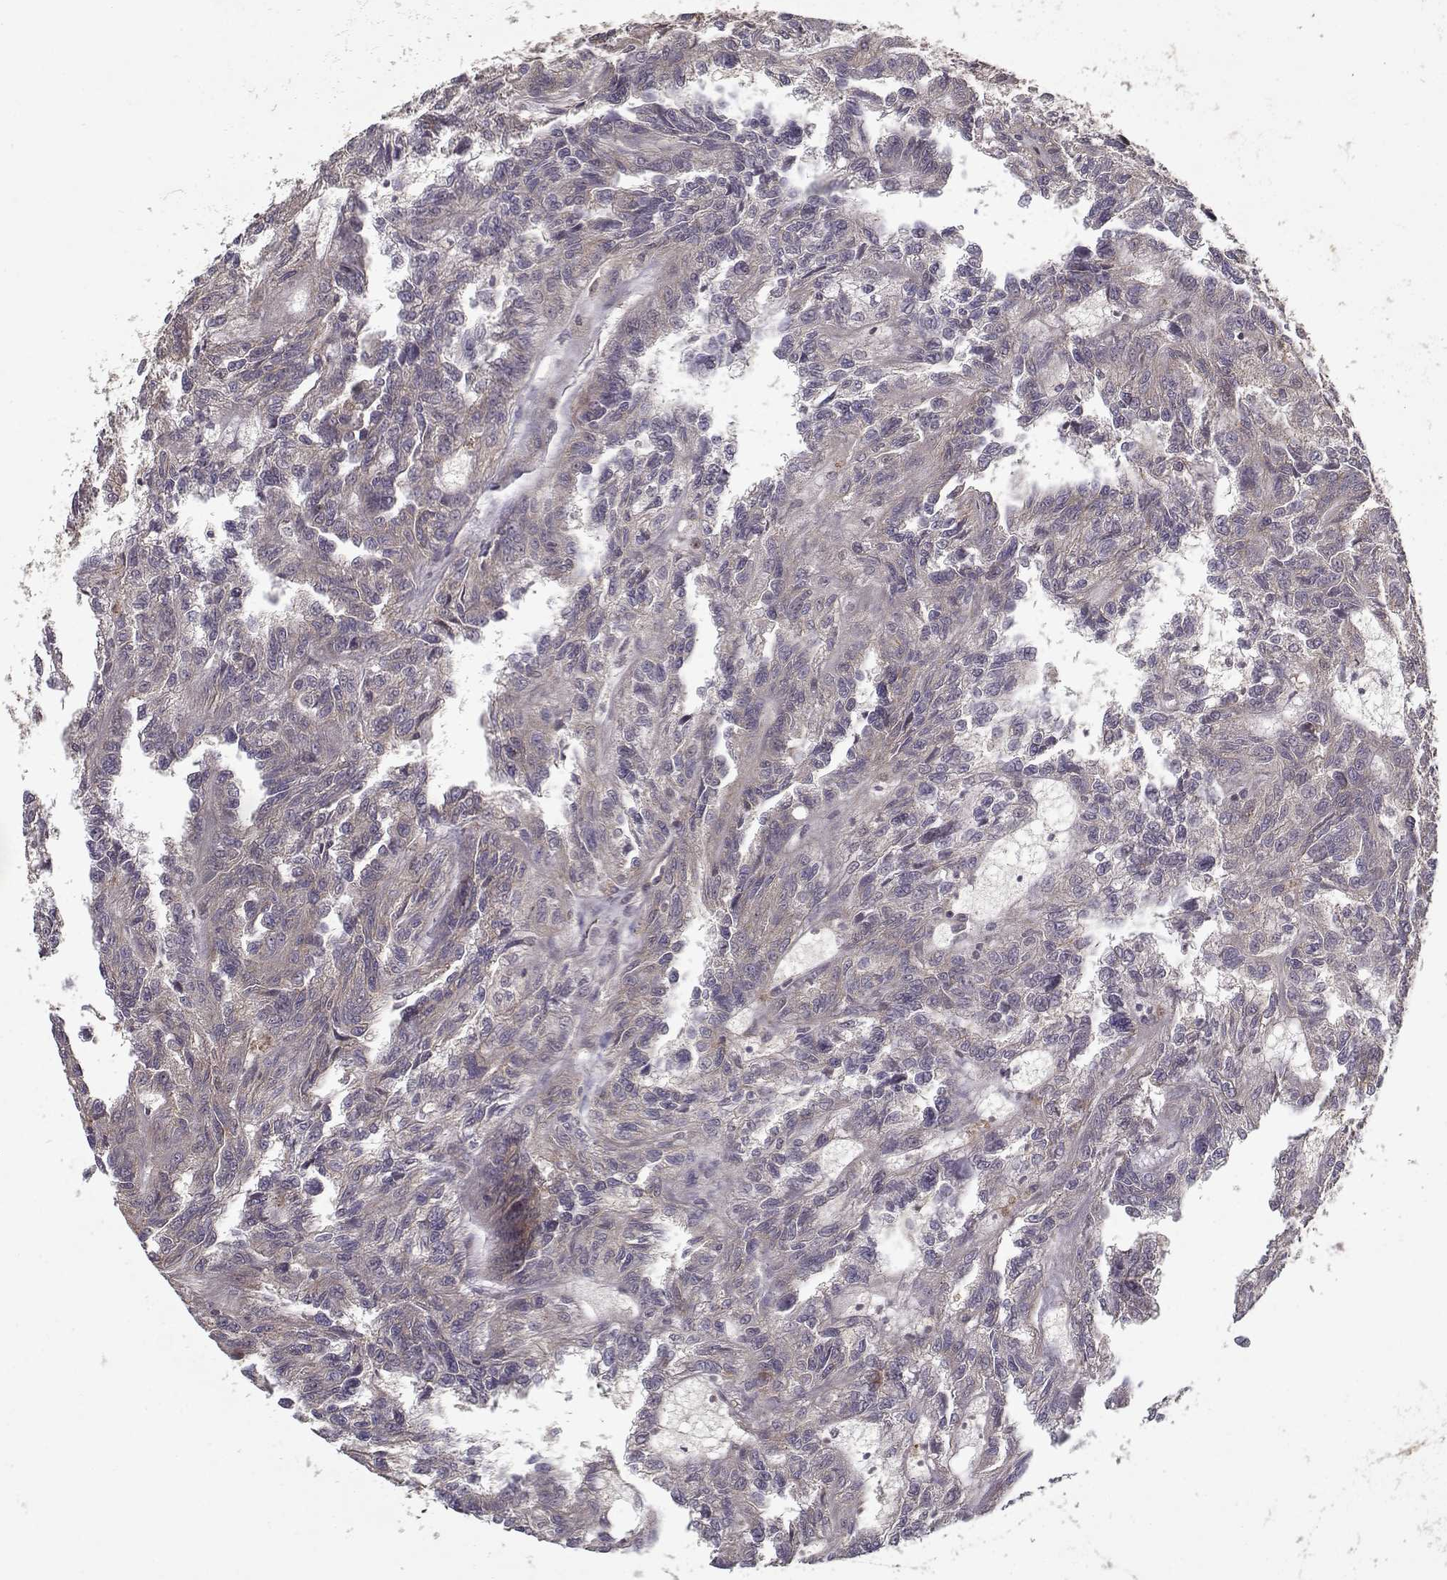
{"staining": {"intensity": "negative", "quantity": "none", "location": "none"}, "tissue": "renal cancer", "cell_type": "Tumor cells", "image_type": "cancer", "snomed": [{"axis": "morphology", "description": "Adenocarcinoma, NOS"}, {"axis": "topography", "description": "Kidney"}], "caption": "DAB (3,3'-diaminobenzidine) immunohistochemical staining of human adenocarcinoma (renal) demonstrates no significant staining in tumor cells.", "gene": "PPP1R12A", "patient": {"sex": "male", "age": 79}}